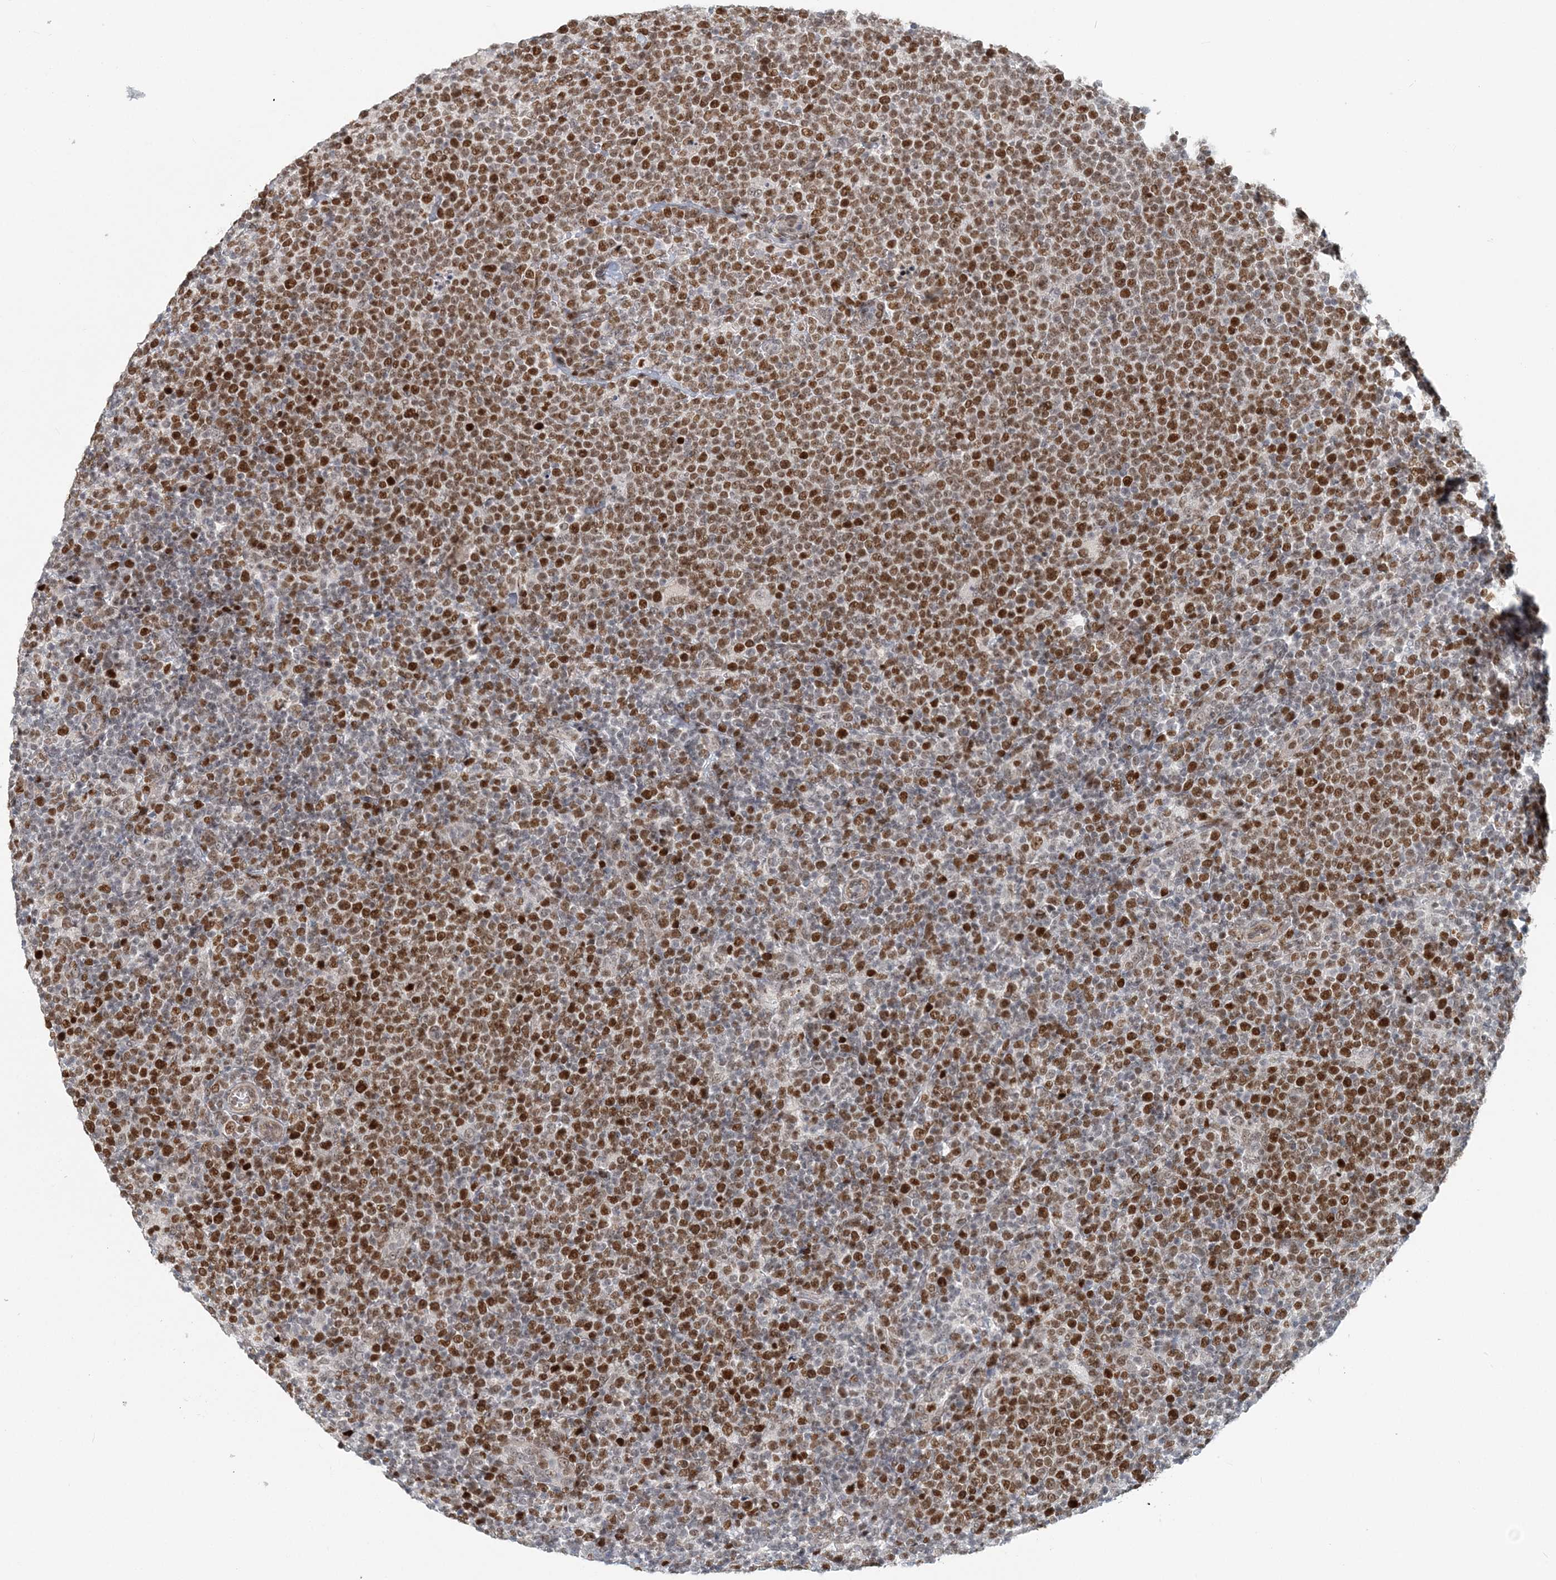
{"staining": {"intensity": "moderate", "quantity": ">75%", "location": "nuclear"}, "tissue": "lymphoma", "cell_type": "Tumor cells", "image_type": "cancer", "snomed": [{"axis": "morphology", "description": "Malignant lymphoma, non-Hodgkin's type, High grade"}, {"axis": "topography", "description": "Lymph node"}], "caption": "Human malignant lymphoma, non-Hodgkin's type (high-grade) stained with a protein marker reveals moderate staining in tumor cells.", "gene": "BAZ1B", "patient": {"sex": "male", "age": 61}}